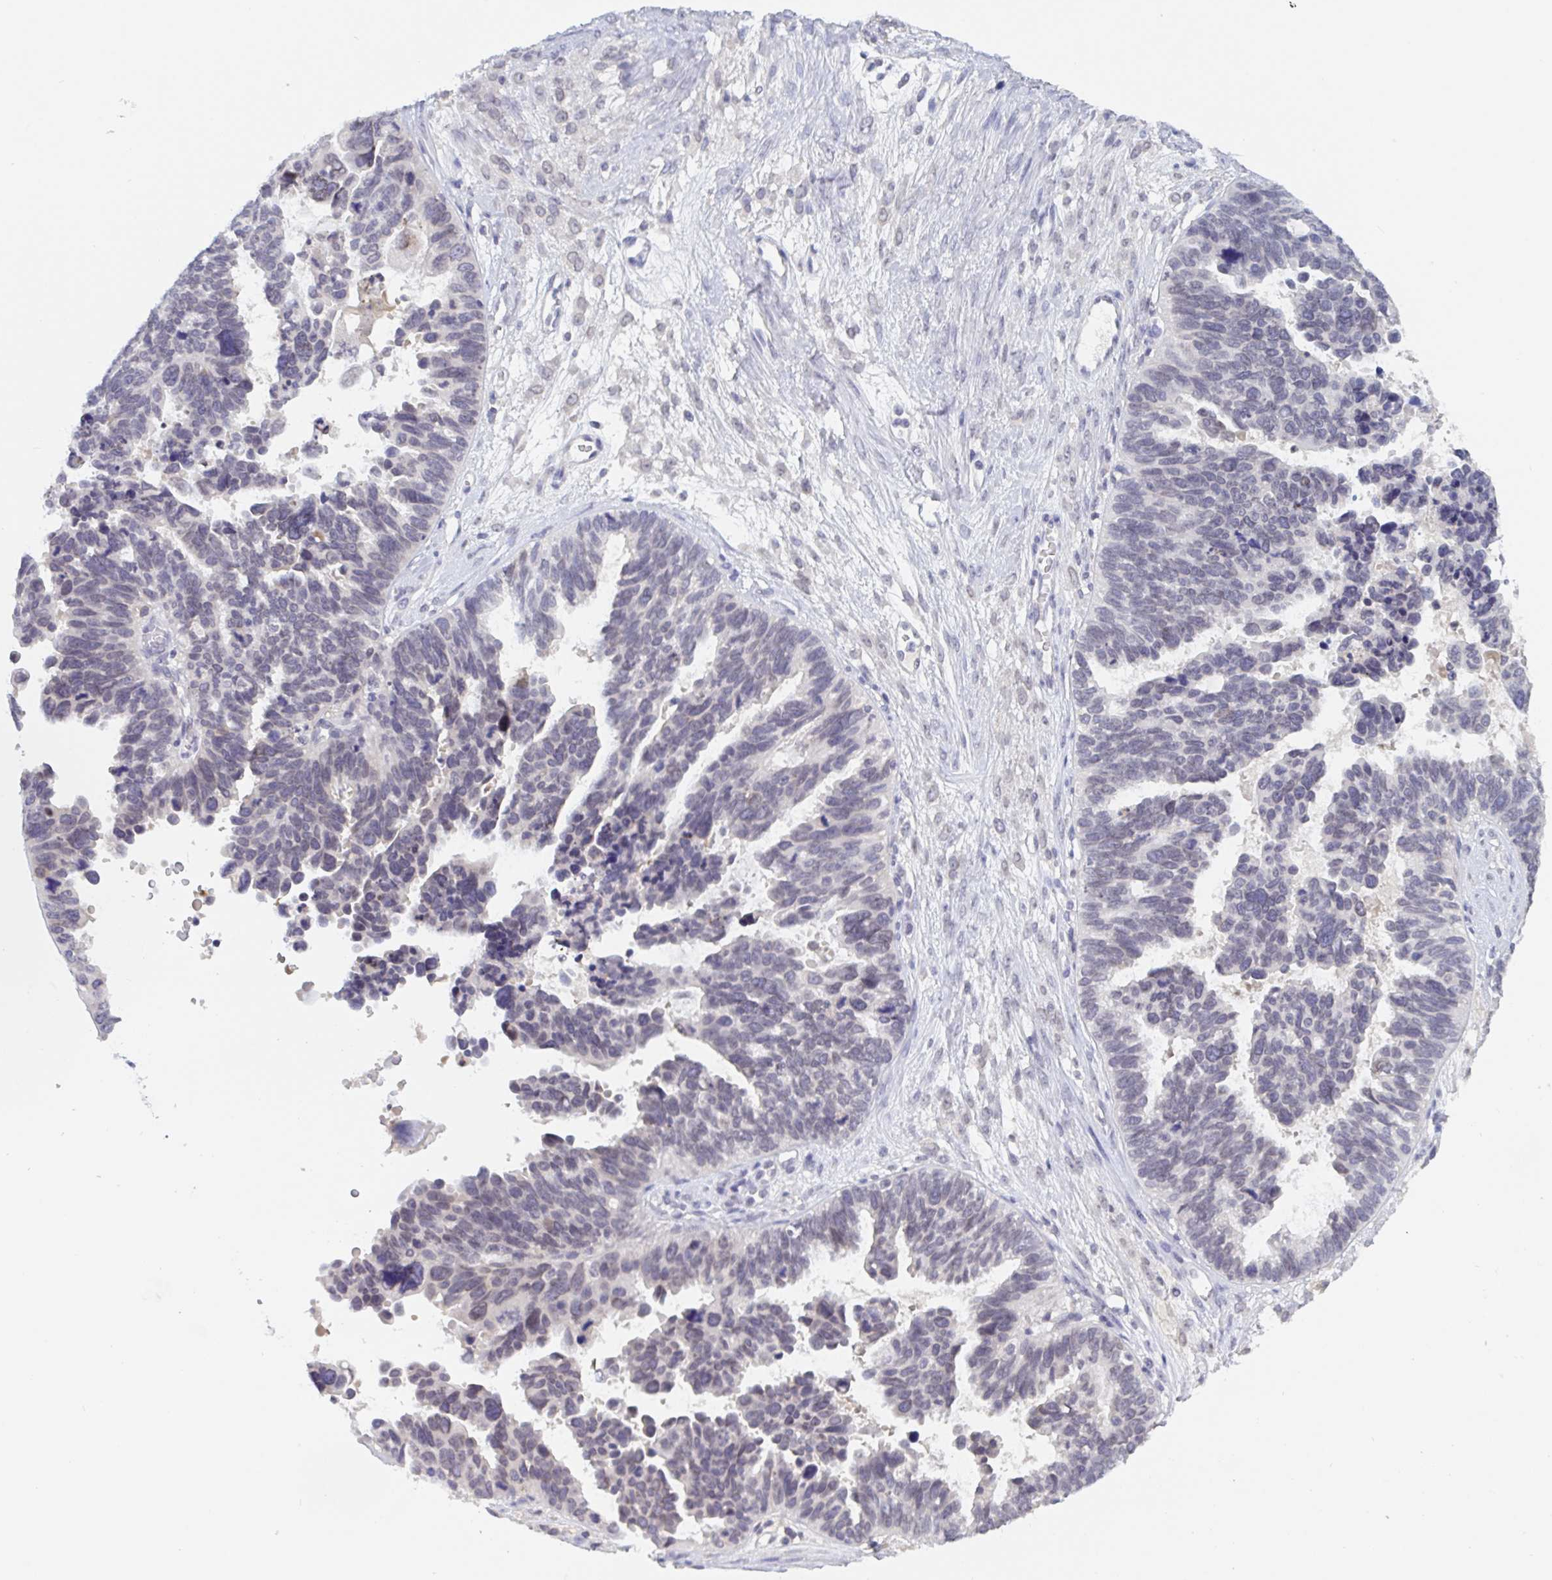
{"staining": {"intensity": "negative", "quantity": "none", "location": "none"}, "tissue": "ovarian cancer", "cell_type": "Tumor cells", "image_type": "cancer", "snomed": [{"axis": "morphology", "description": "Cystadenocarcinoma, serous, NOS"}, {"axis": "topography", "description": "Ovary"}], "caption": "The photomicrograph shows no staining of tumor cells in ovarian cancer (serous cystadenocarcinoma). (DAB (3,3'-diaminobenzidine) immunohistochemistry visualized using brightfield microscopy, high magnification).", "gene": "SERPINB13", "patient": {"sex": "female", "age": 60}}